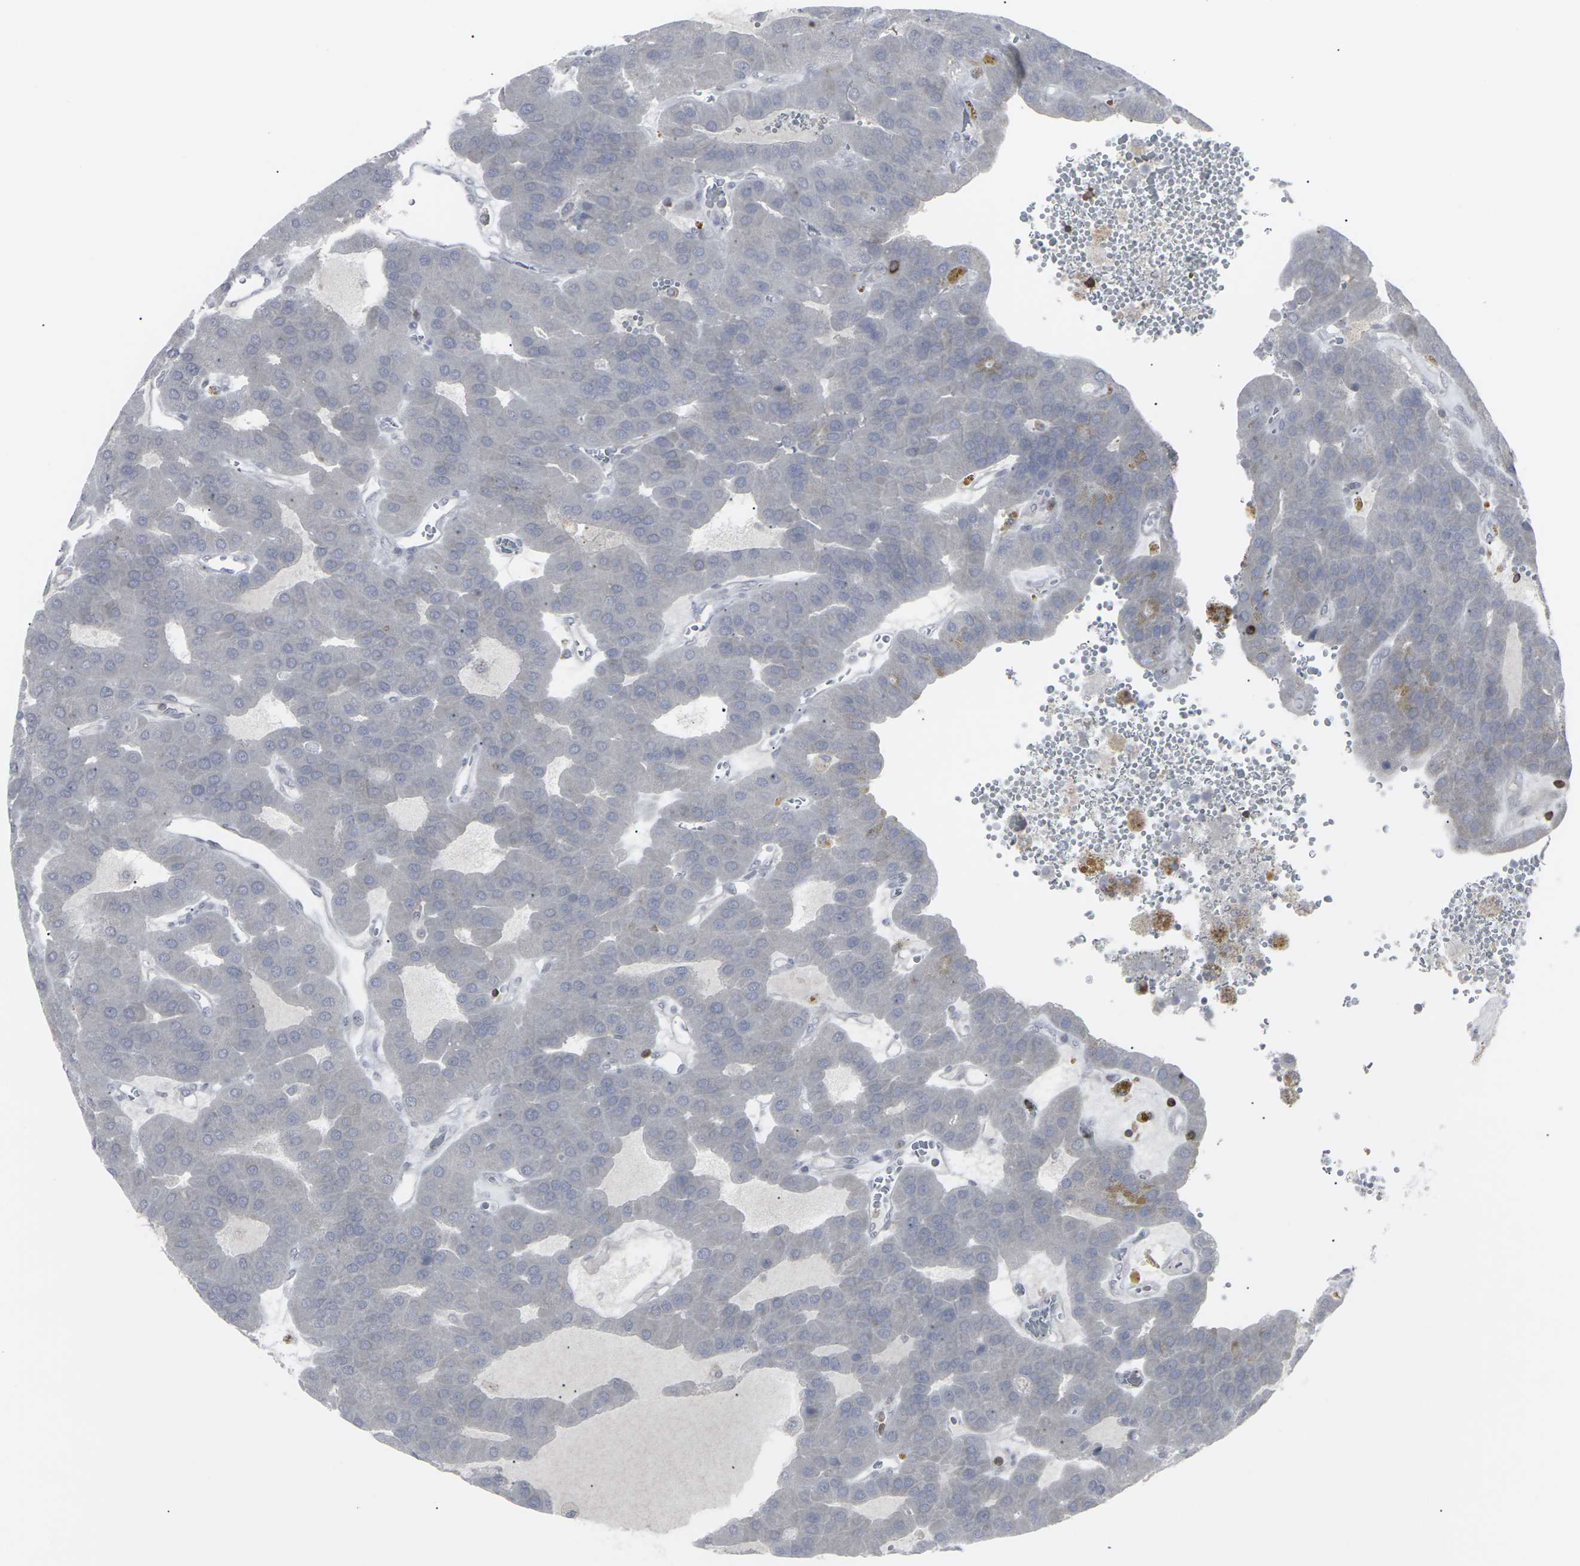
{"staining": {"intensity": "negative", "quantity": "none", "location": "none"}, "tissue": "parathyroid gland", "cell_type": "Glandular cells", "image_type": "normal", "snomed": [{"axis": "morphology", "description": "Normal tissue, NOS"}, {"axis": "morphology", "description": "Adenoma, NOS"}, {"axis": "topography", "description": "Parathyroid gland"}], "caption": "Glandular cells are negative for protein expression in benign human parathyroid gland. (Brightfield microscopy of DAB (3,3'-diaminobenzidine) immunohistochemistry at high magnification).", "gene": "APOBEC2", "patient": {"sex": "female", "age": 86}}